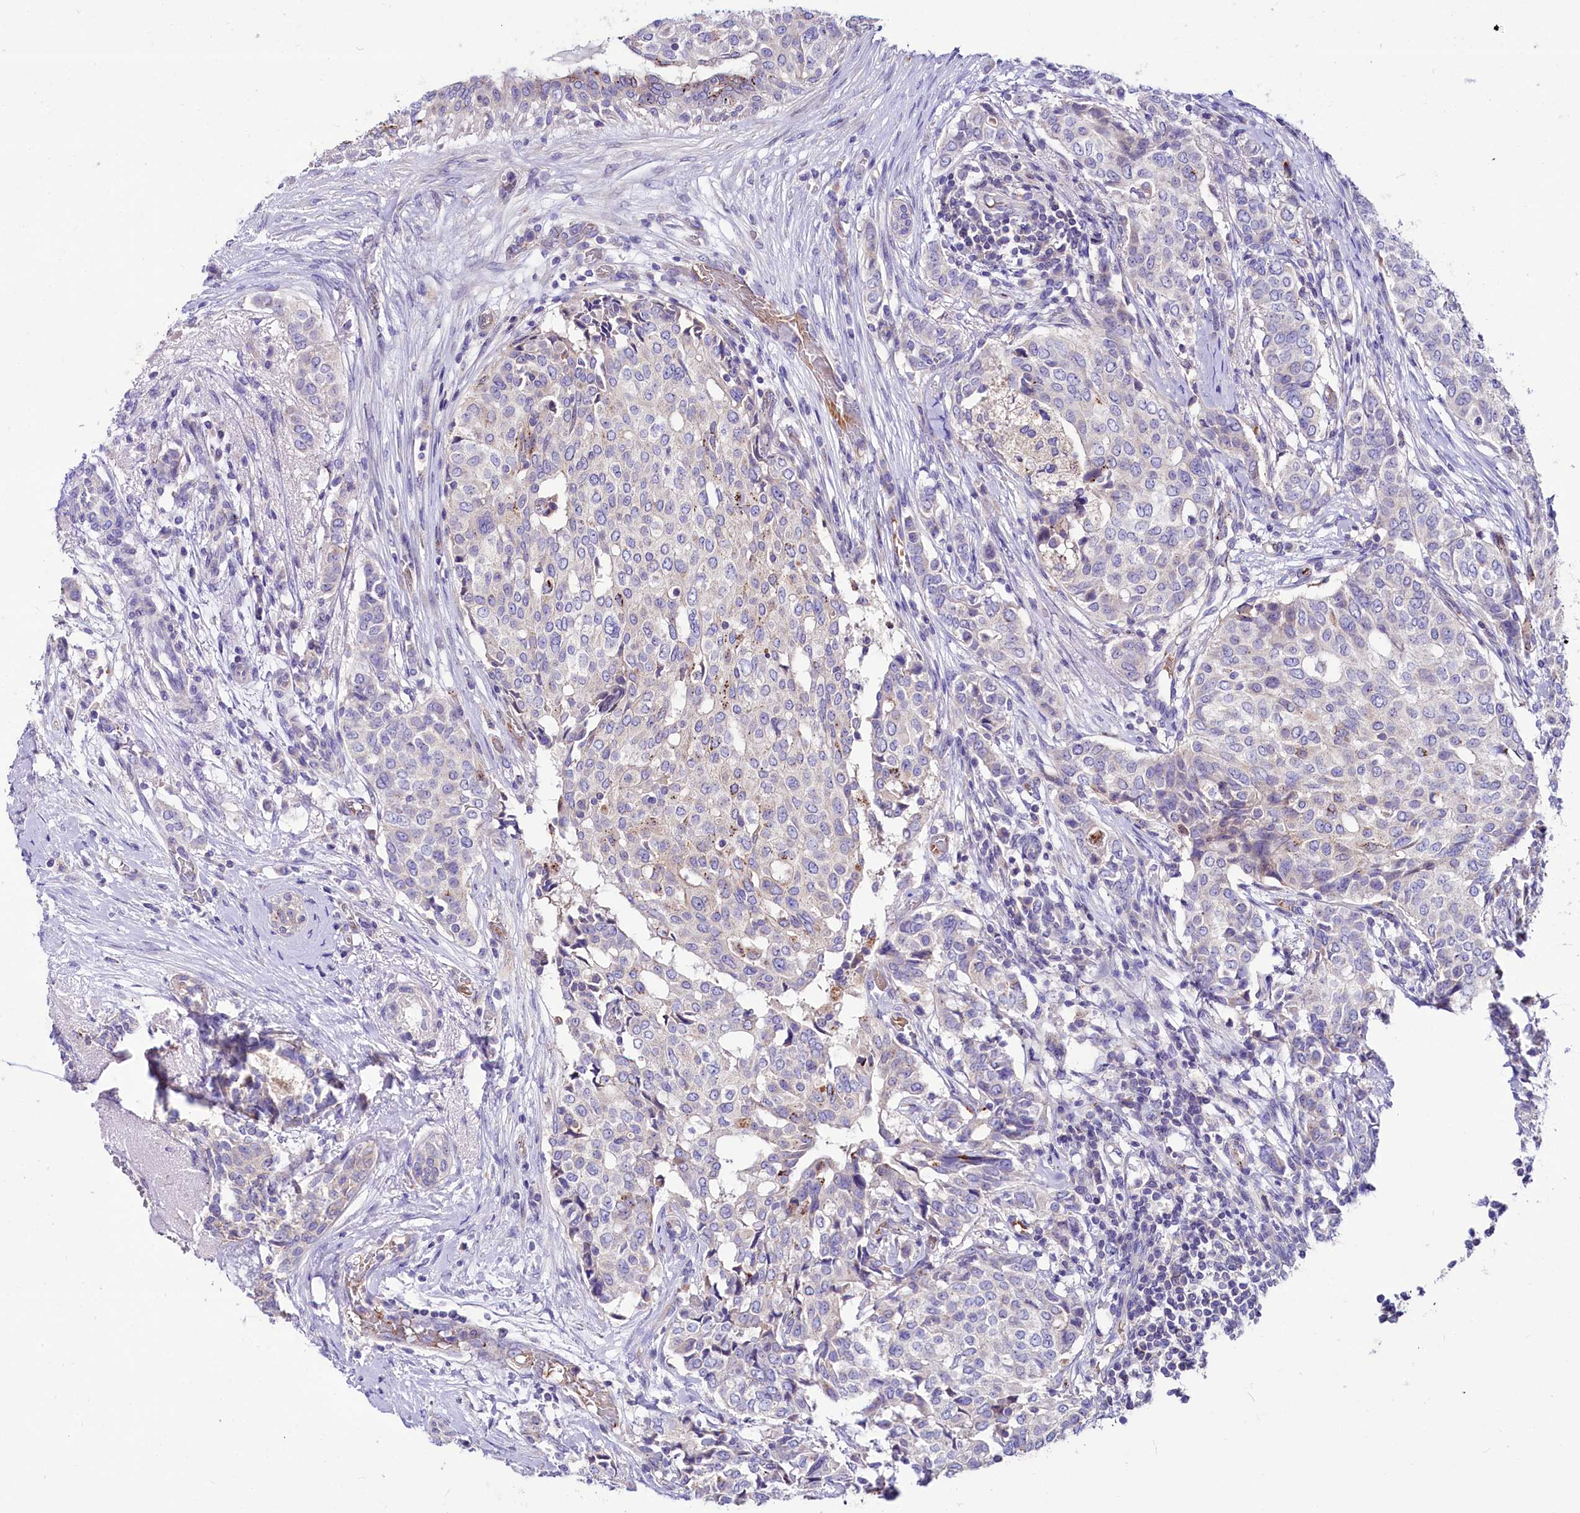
{"staining": {"intensity": "negative", "quantity": "none", "location": "none"}, "tissue": "breast cancer", "cell_type": "Tumor cells", "image_type": "cancer", "snomed": [{"axis": "morphology", "description": "Lobular carcinoma"}, {"axis": "topography", "description": "Breast"}], "caption": "High magnification brightfield microscopy of breast cancer stained with DAB (brown) and counterstained with hematoxylin (blue): tumor cells show no significant expression.", "gene": "ABHD5", "patient": {"sex": "female", "age": 51}}